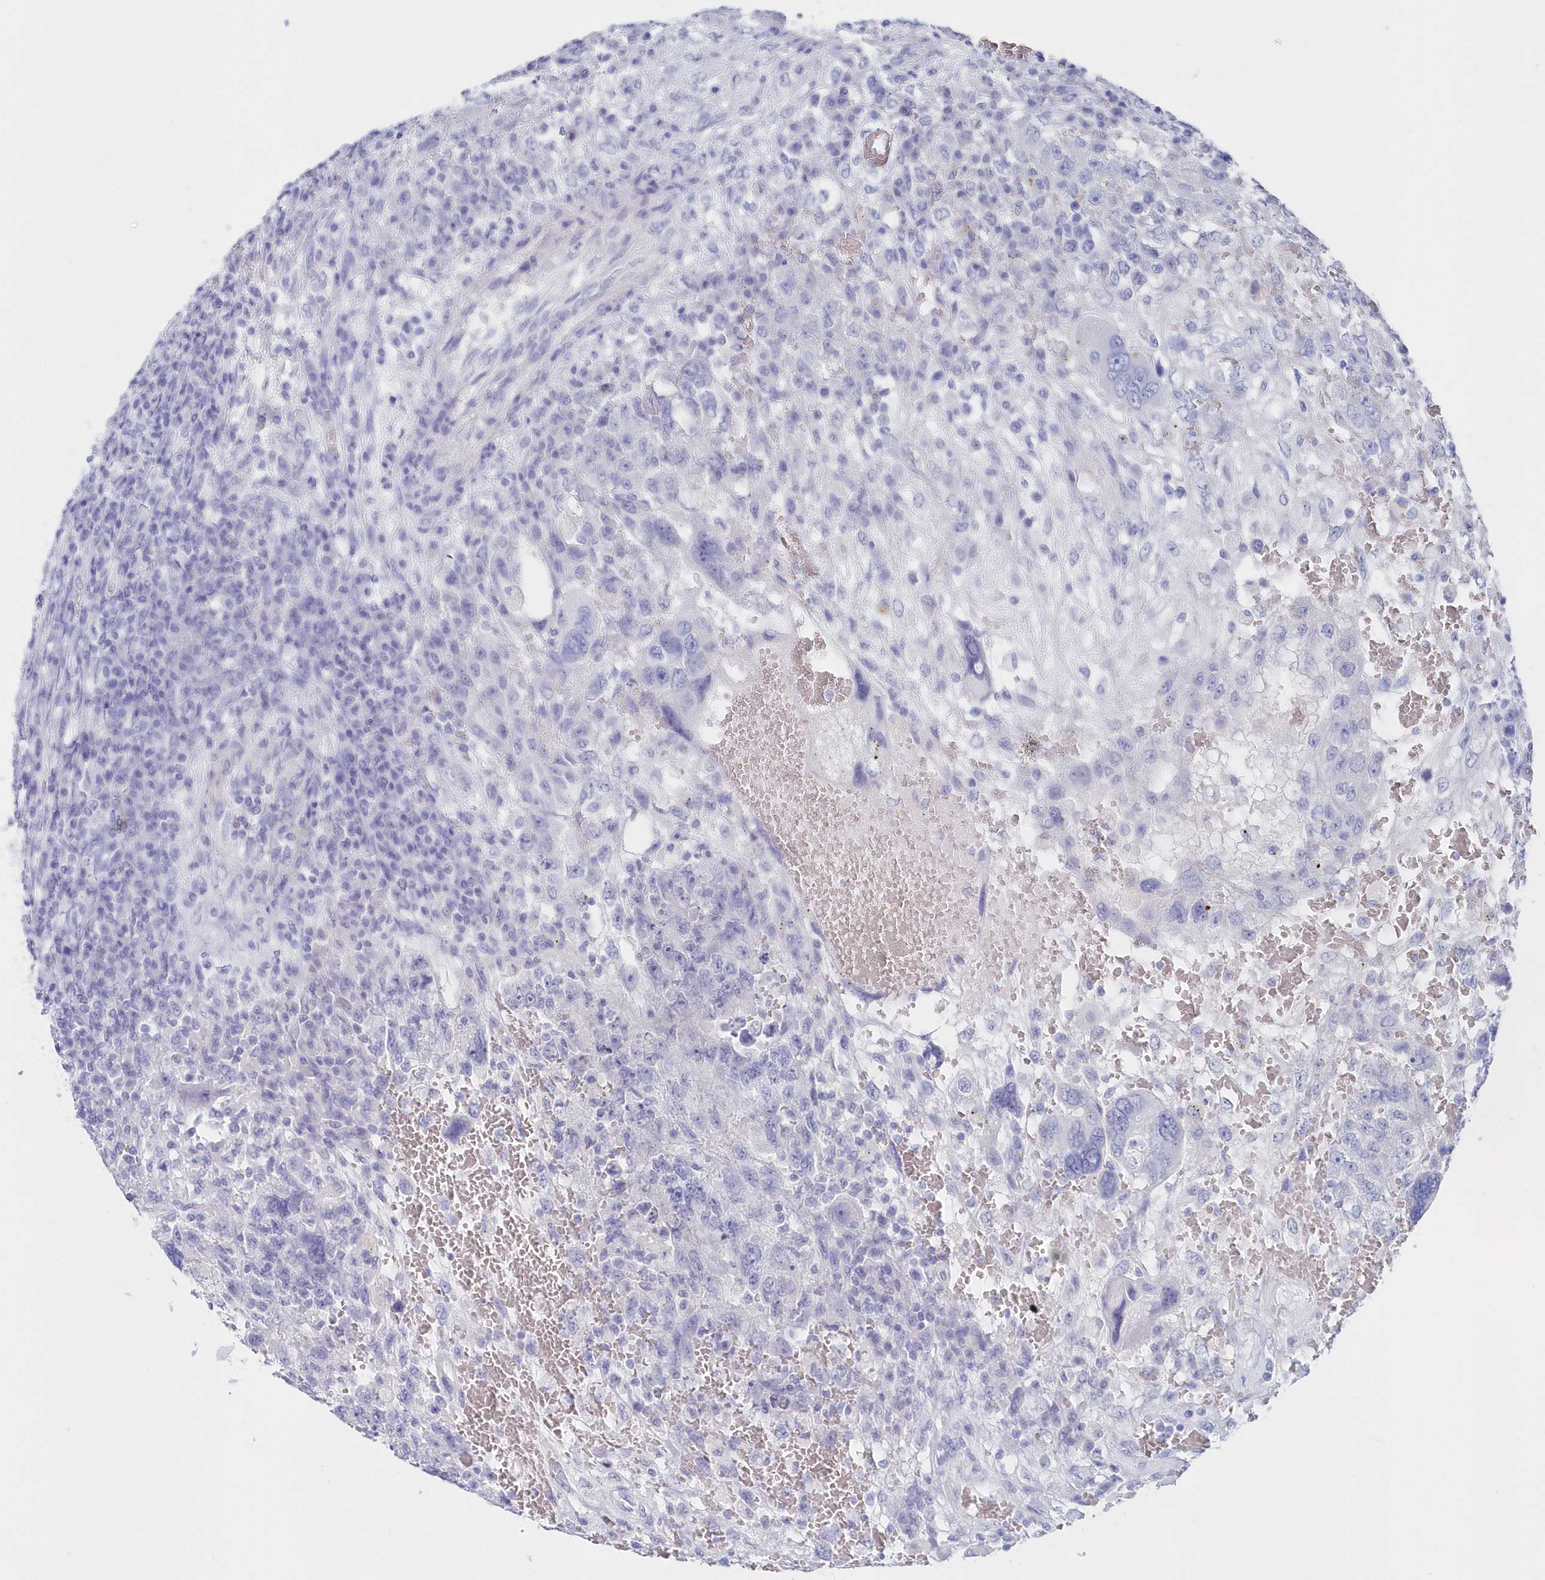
{"staining": {"intensity": "negative", "quantity": "none", "location": "none"}, "tissue": "testis cancer", "cell_type": "Tumor cells", "image_type": "cancer", "snomed": [{"axis": "morphology", "description": "Carcinoma, Embryonal, NOS"}, {"axis": "topography", "description": "Testis"}], "caption": "Immunohistochemistry (IHC) image of embryonal carcinoma (testis) stained for a protein (brown), which reveals no positivity in tumor cells.", "gene": "CSNK1G2", "patient": {"sex": "male", "age": 26}}